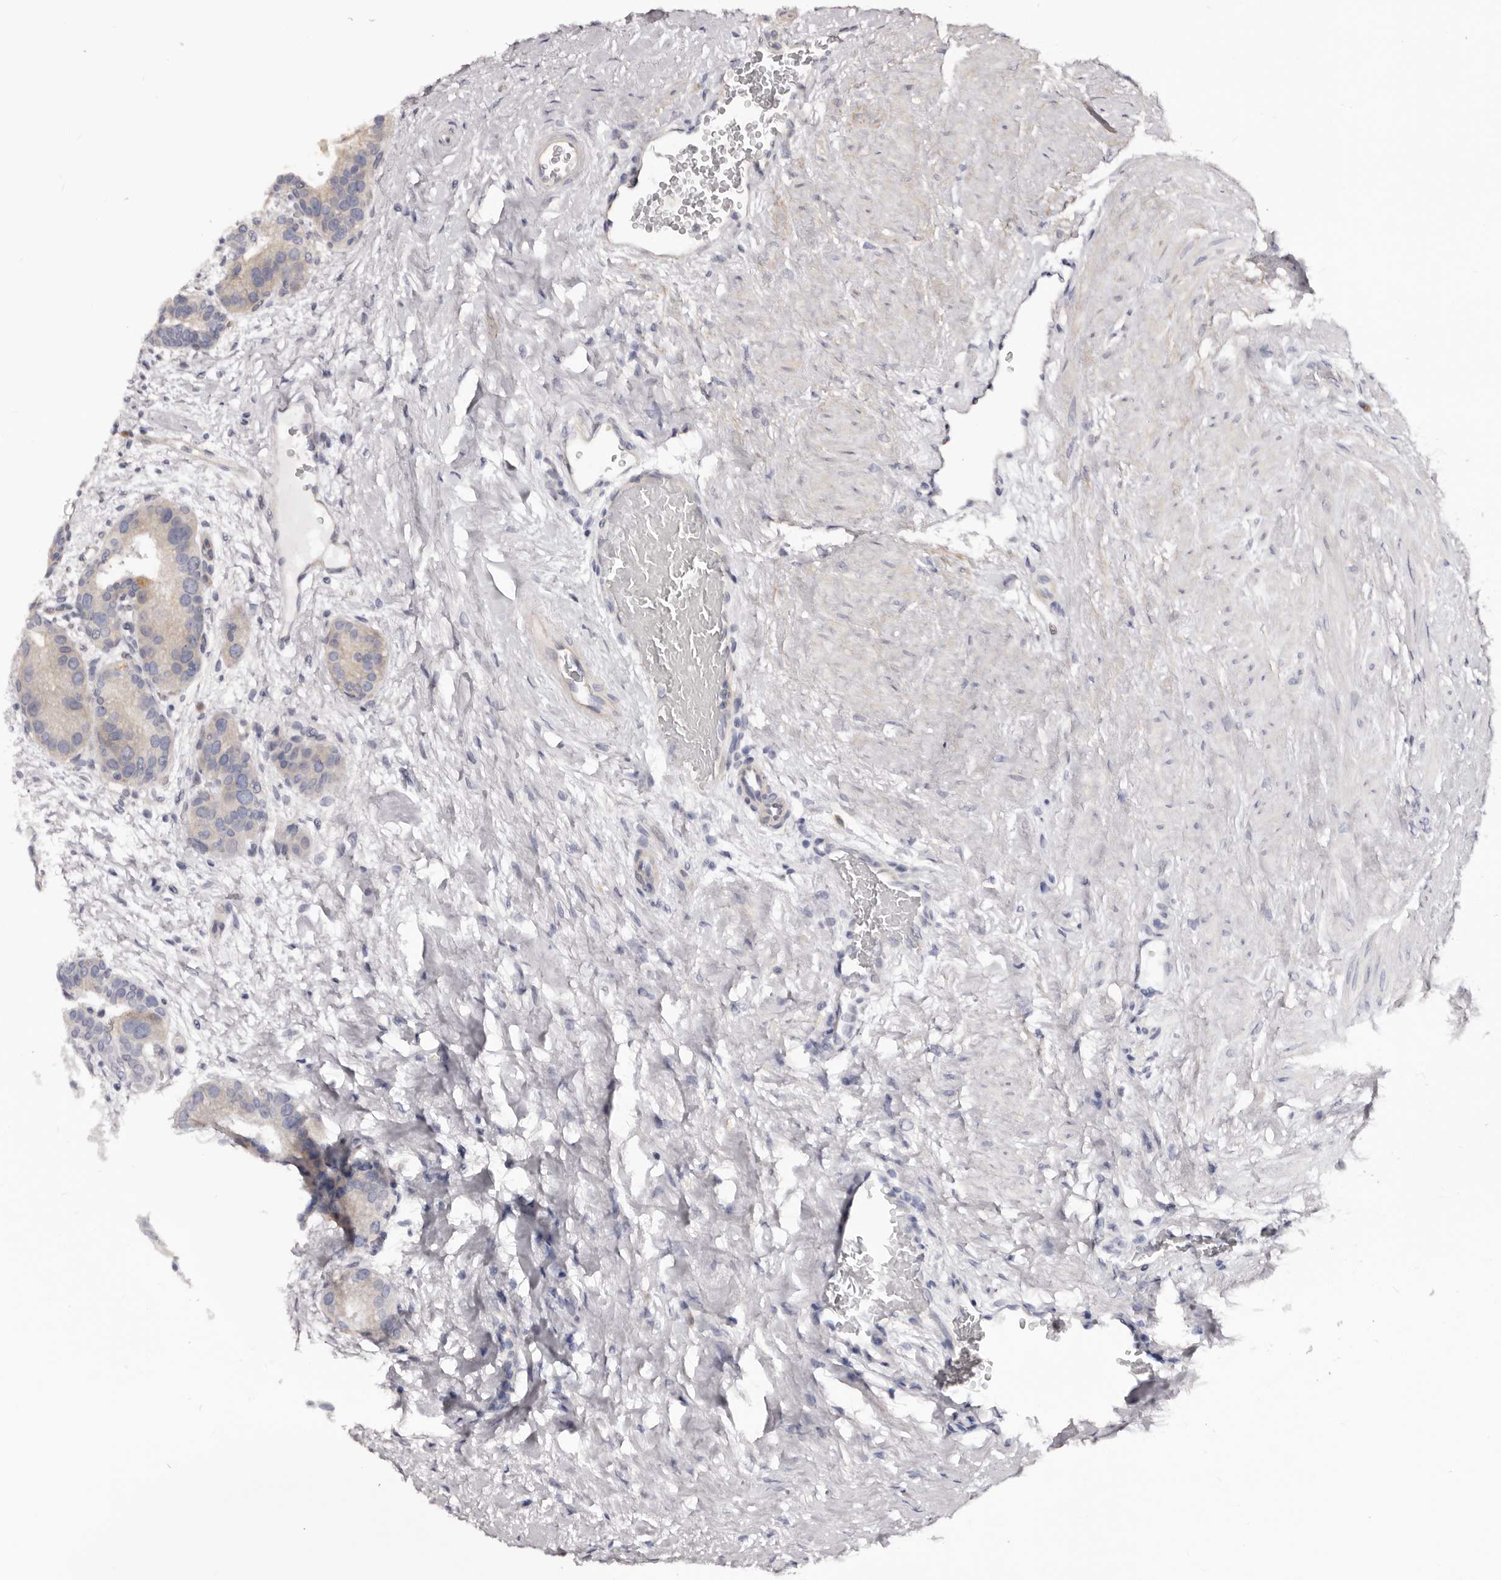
{"staining": {"intensity": "negative", "quantity": "none", "location": "none"}, "tissue": "prostate cancer", "cell_type": "Tumor cells", "image_type": "cancer", "snomed": [{"axis": "morphology", "description": "Adenocarcinoma, High grade"}, {"axis": "topography", "description": "Prostate"}], "caption": "Prostate cancer (adenocarcinoma (high-grade)) was stained to show a protein in brown. There is no significant staining in tumor cells.", "gene": "NOL12", "patient": {"sex": "male", "age": 56}}